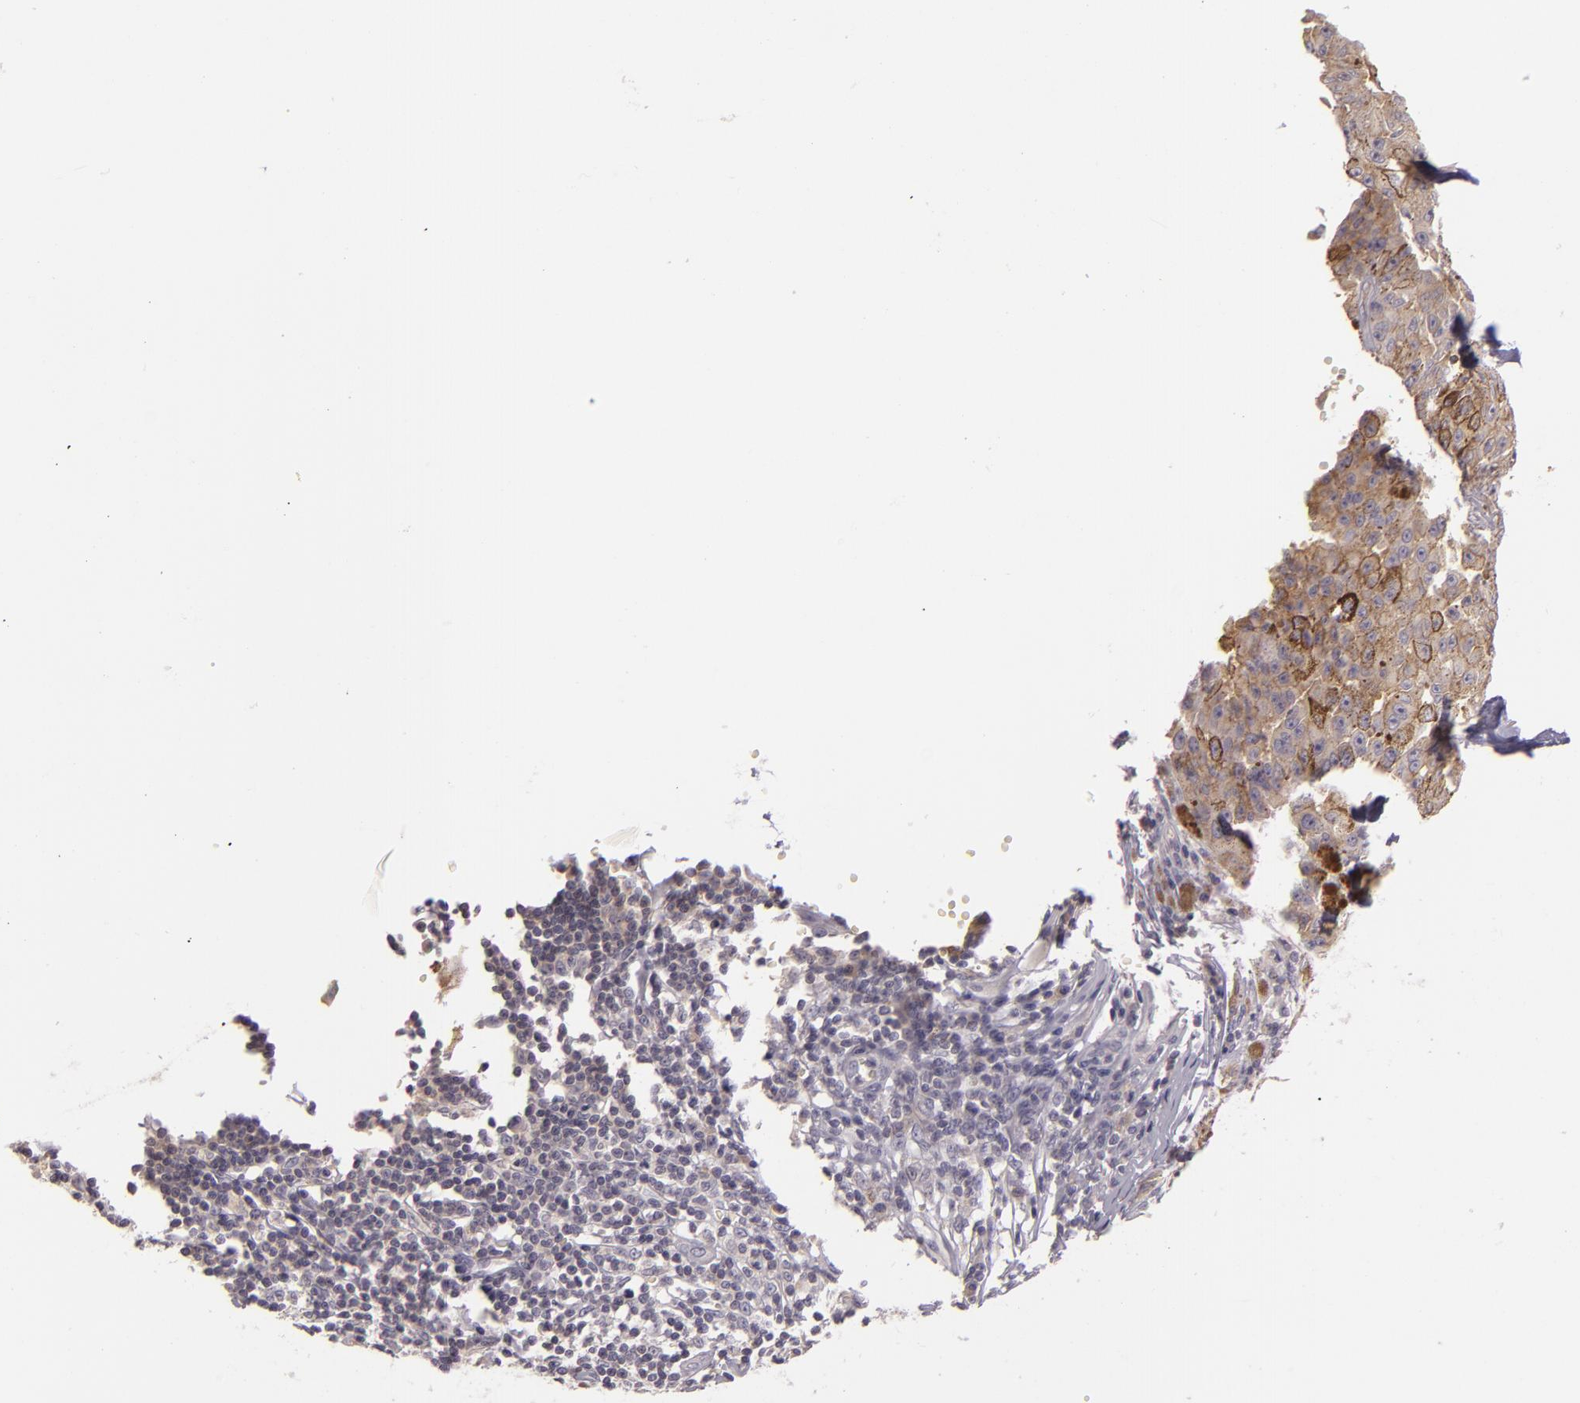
{"staining": {"intensity": "moderate", "quantity": "<25%", "location": "cytoplasmic/membranous"}, "tissue": "melanoma", "cell_type": "Tumor cells", "image_type": "cancer", "snomed": [{"axis": "morphology", "description": "Malignant melanoma, NOS"}, {"axis": "topography", "description": "Skin"}], "caption": "A high-resolution photomicrograph shows immunohistochemistry staining of melanoma, which demonstrates moderate cytoplasmic/membranous positivity in about <25% of tumor cells. (DAB (3,3'-diaminobenzidine) IHC with brightfield microscopy, high magnification).", "gene": "RALGAPA1", "patient": {"sex": "male", "age": 64}}